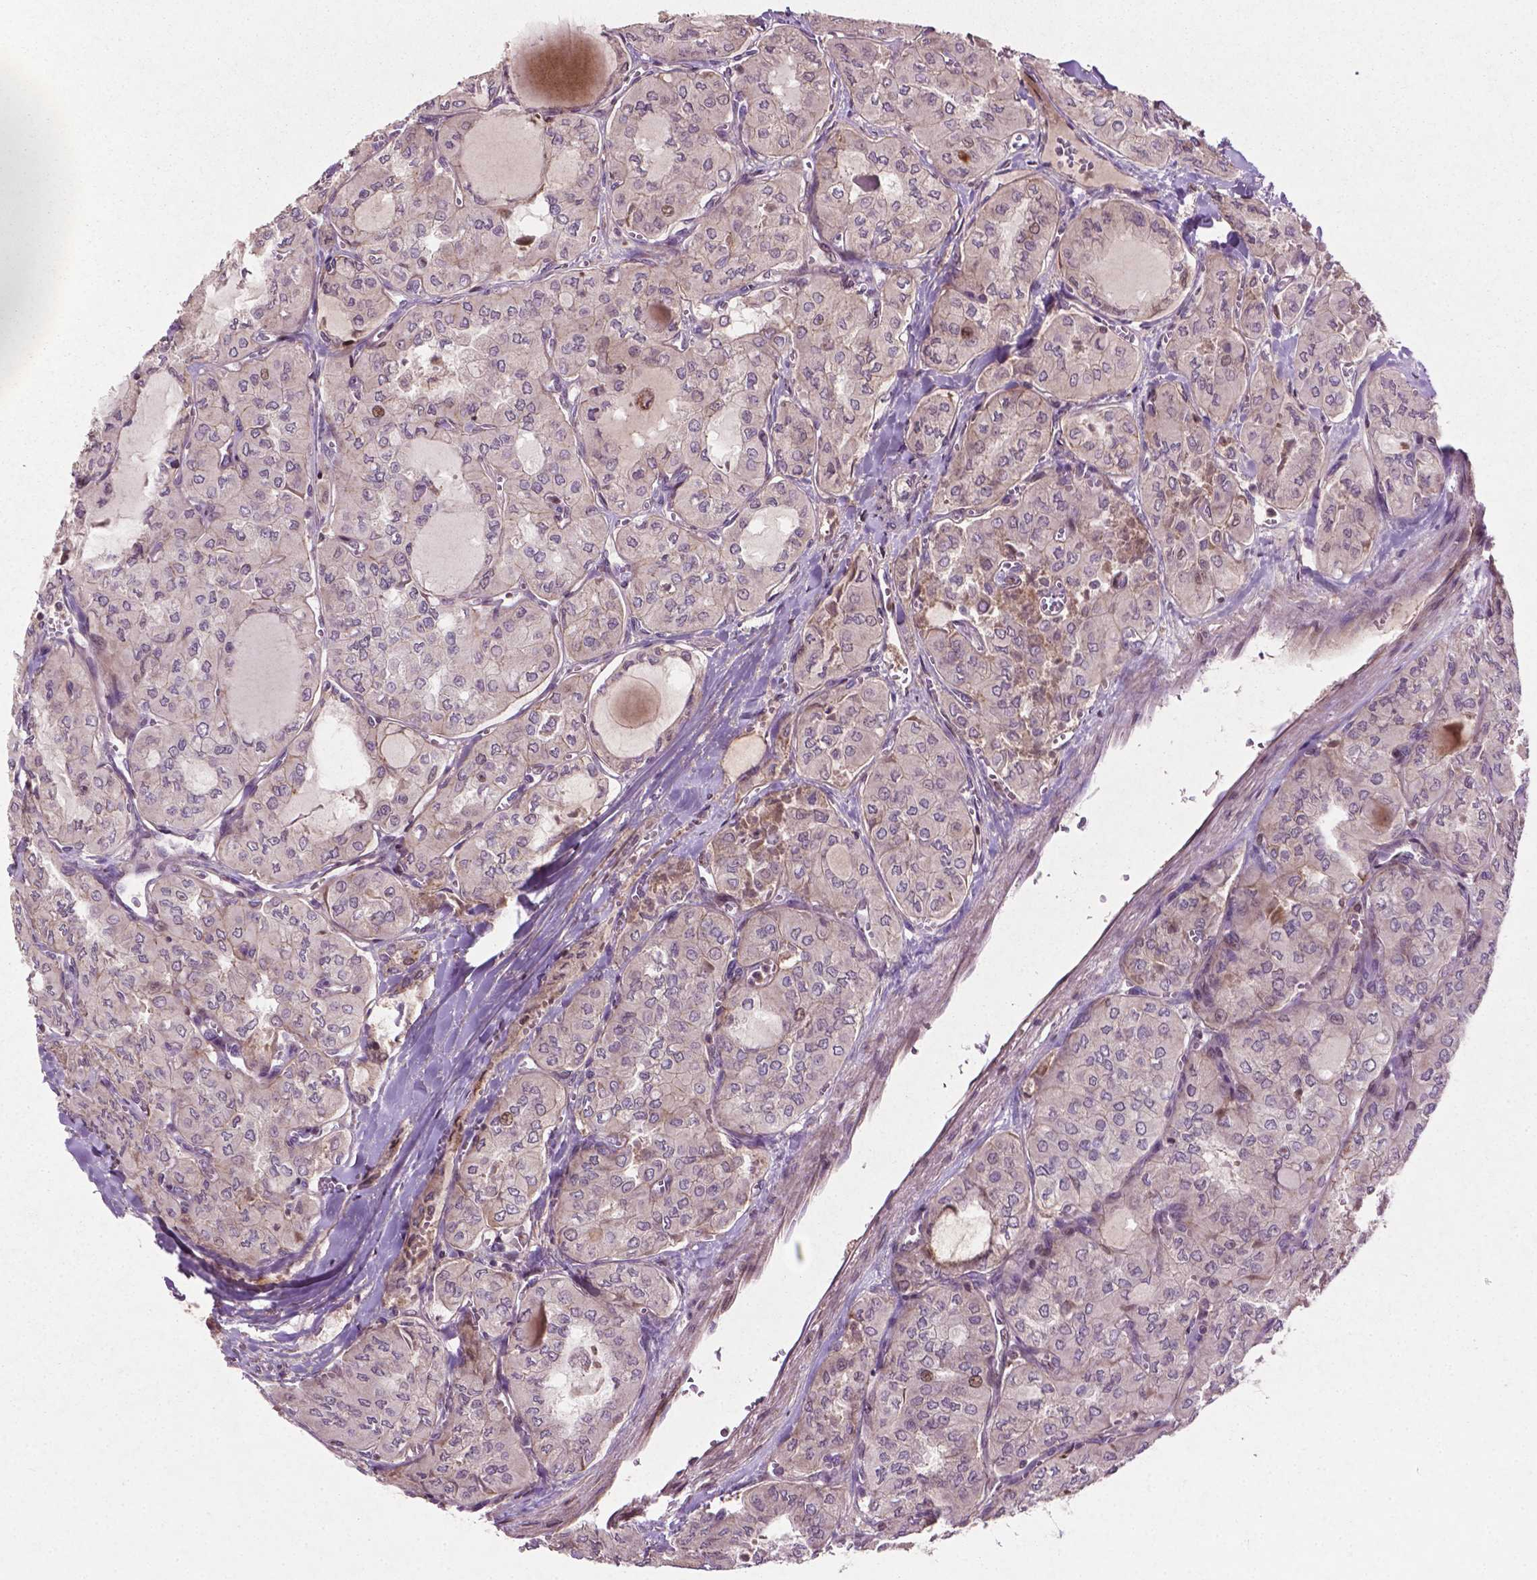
{"staining": {"intensity": "negative", "quantity": "none", "location": "none"}, "tissue": "thyroid cancer", "cell_type": "Tumor cells", "image_type": "cancer", "snomed": [{"axis": "morphology", "description": "Papillary adenocarcinoma, NOS"}, {"axis": "topography", "description": "Thyroid gland"}], "caption": "The histopathology image reveals no significant staining in tumor cells of thyroid cancer (papillary adenocarcinoma).", "gene": "B3GALNT2", "patient": {"sex": "male", "age": 20}}